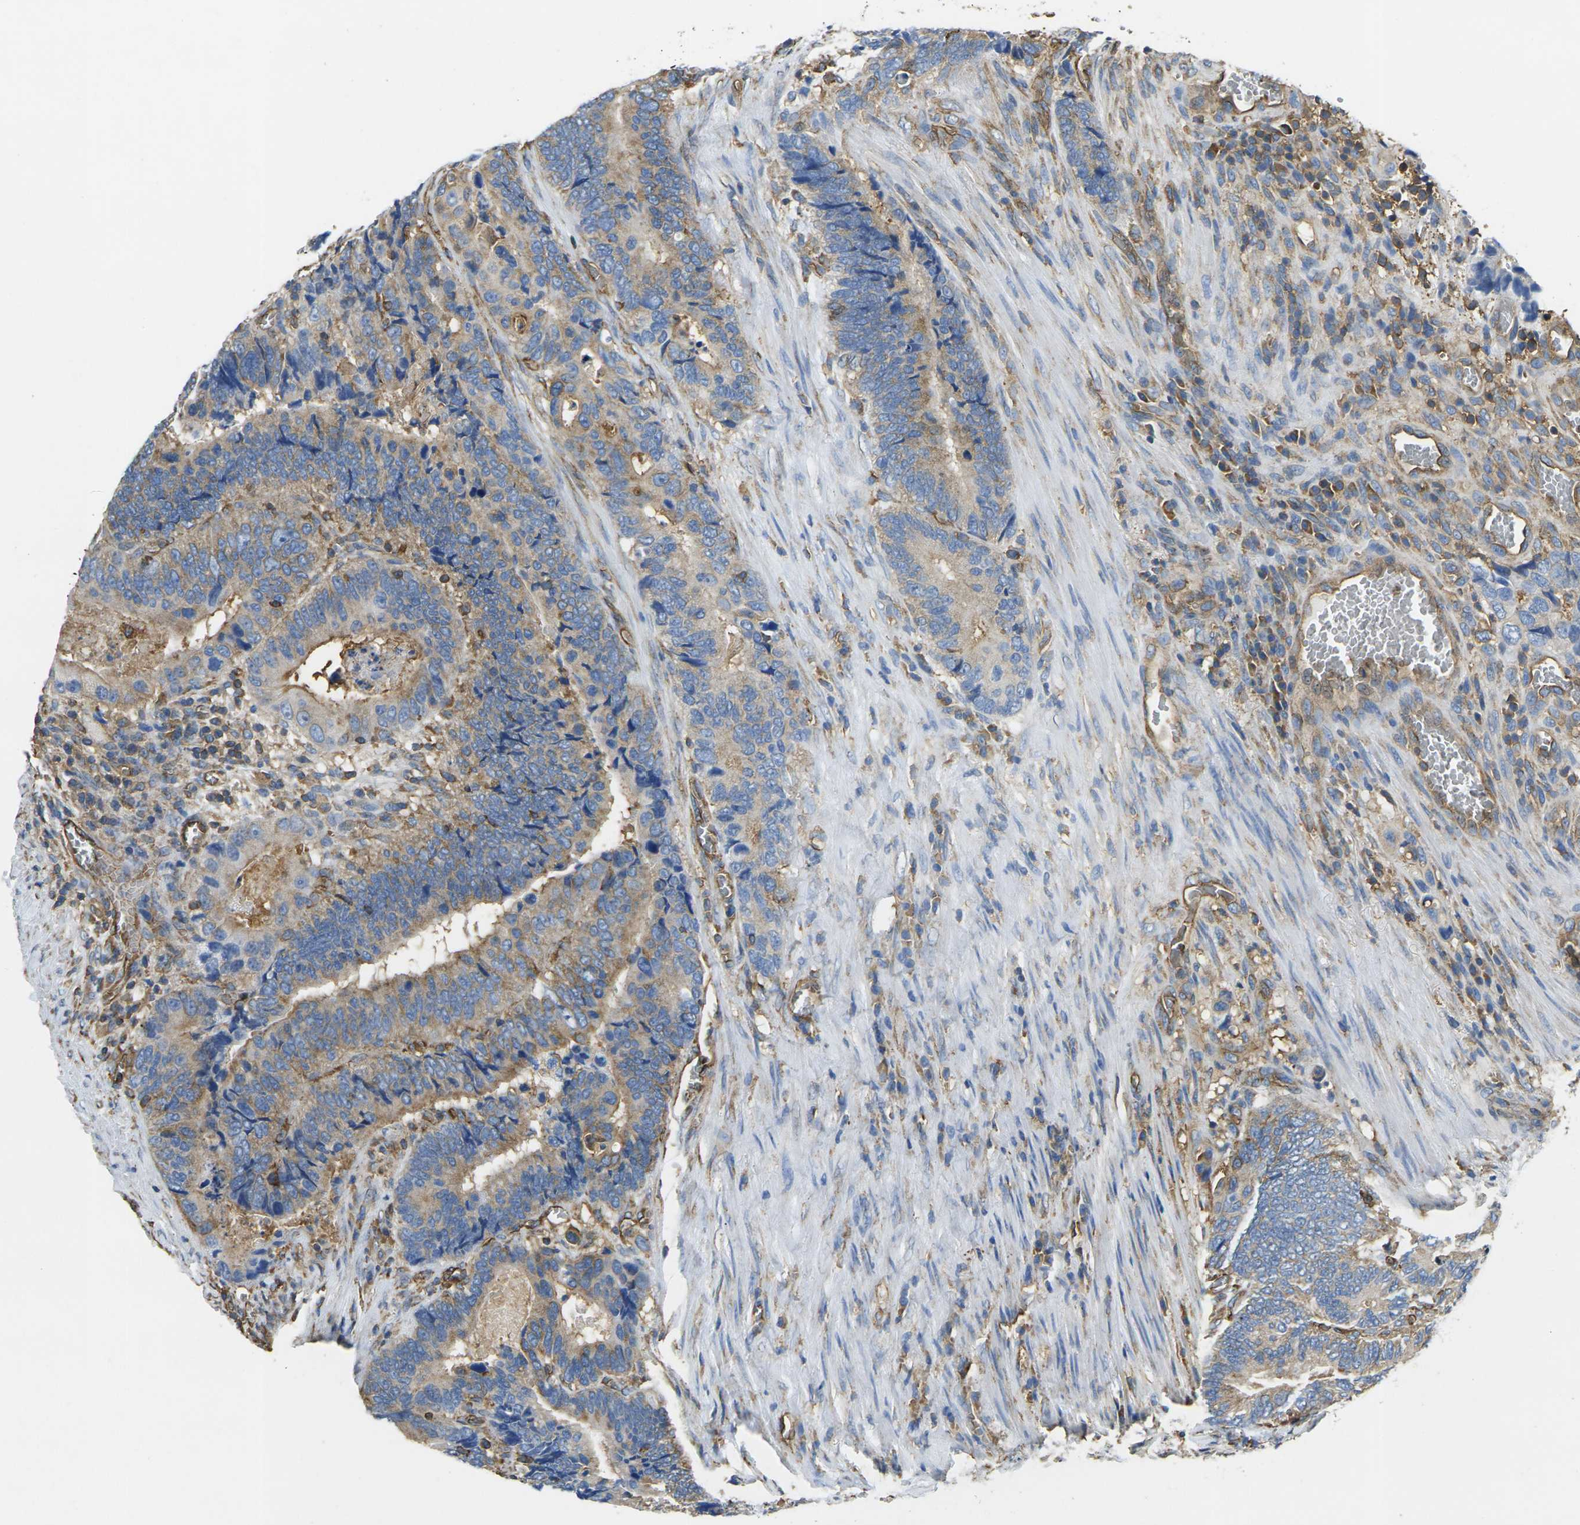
{"staining": {"intensity": "moderate", "quantity": ">75%", "location": "cytoplasmic/membranous"}, "tissue": "colorectal cancer", "cell_type": "Tumor cells", "image_type": "cancer", "snomed": [{"axis": "morphology", "description": "Adenocarcinoma, NOS"}, {"axis": "topography", "description": "Colon"}], "caption": "A brown stain shows moderate cytoplasmic/membranous expression of a protein in colorectal cancer tumor cells.", "gene": "FAM110D", "patient": {"sex": "male", "age": 72}}